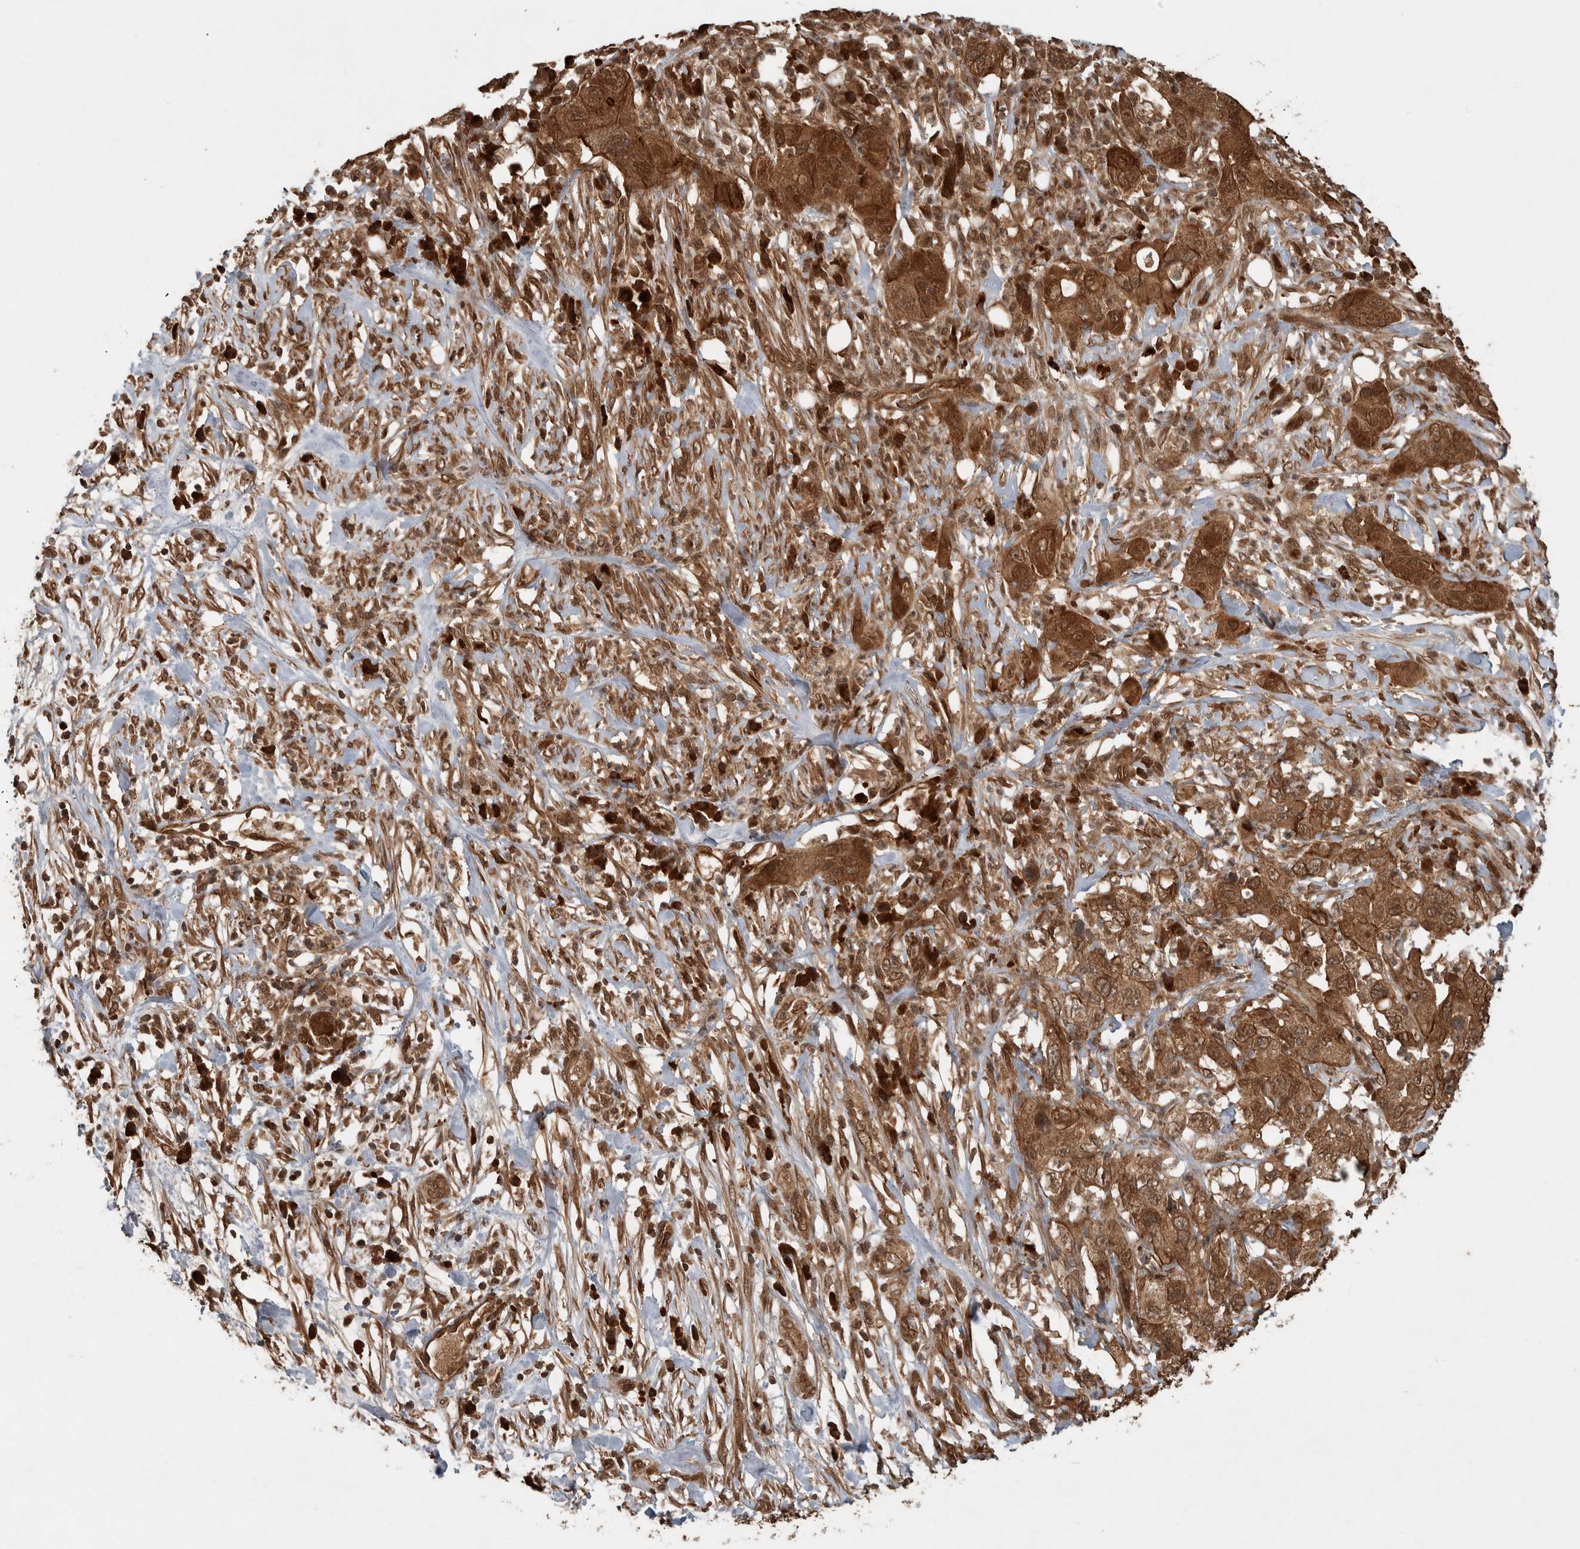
{"staining": {"intensity": "strong", "quantity": ">75%", "location": "cytoplasmic/membranous"}, "tissue": "pancreatic cancer", "cell_type": "Tumor cells", "image_type": "cancer", "snomed": [{"axis": "morphology", "description": "Adenocarcinoma, NOS"}, {"axis": "topography", "description": "Pancreas"}], "caption": "Pancreatic cancer was stained to show a protein in brown. There is high levels of strong cytoplasmic/membranous positivity in about >75% of tumor cells.", "gene": "CNTROB", "patient": {"sex": "female", "age": 78}}